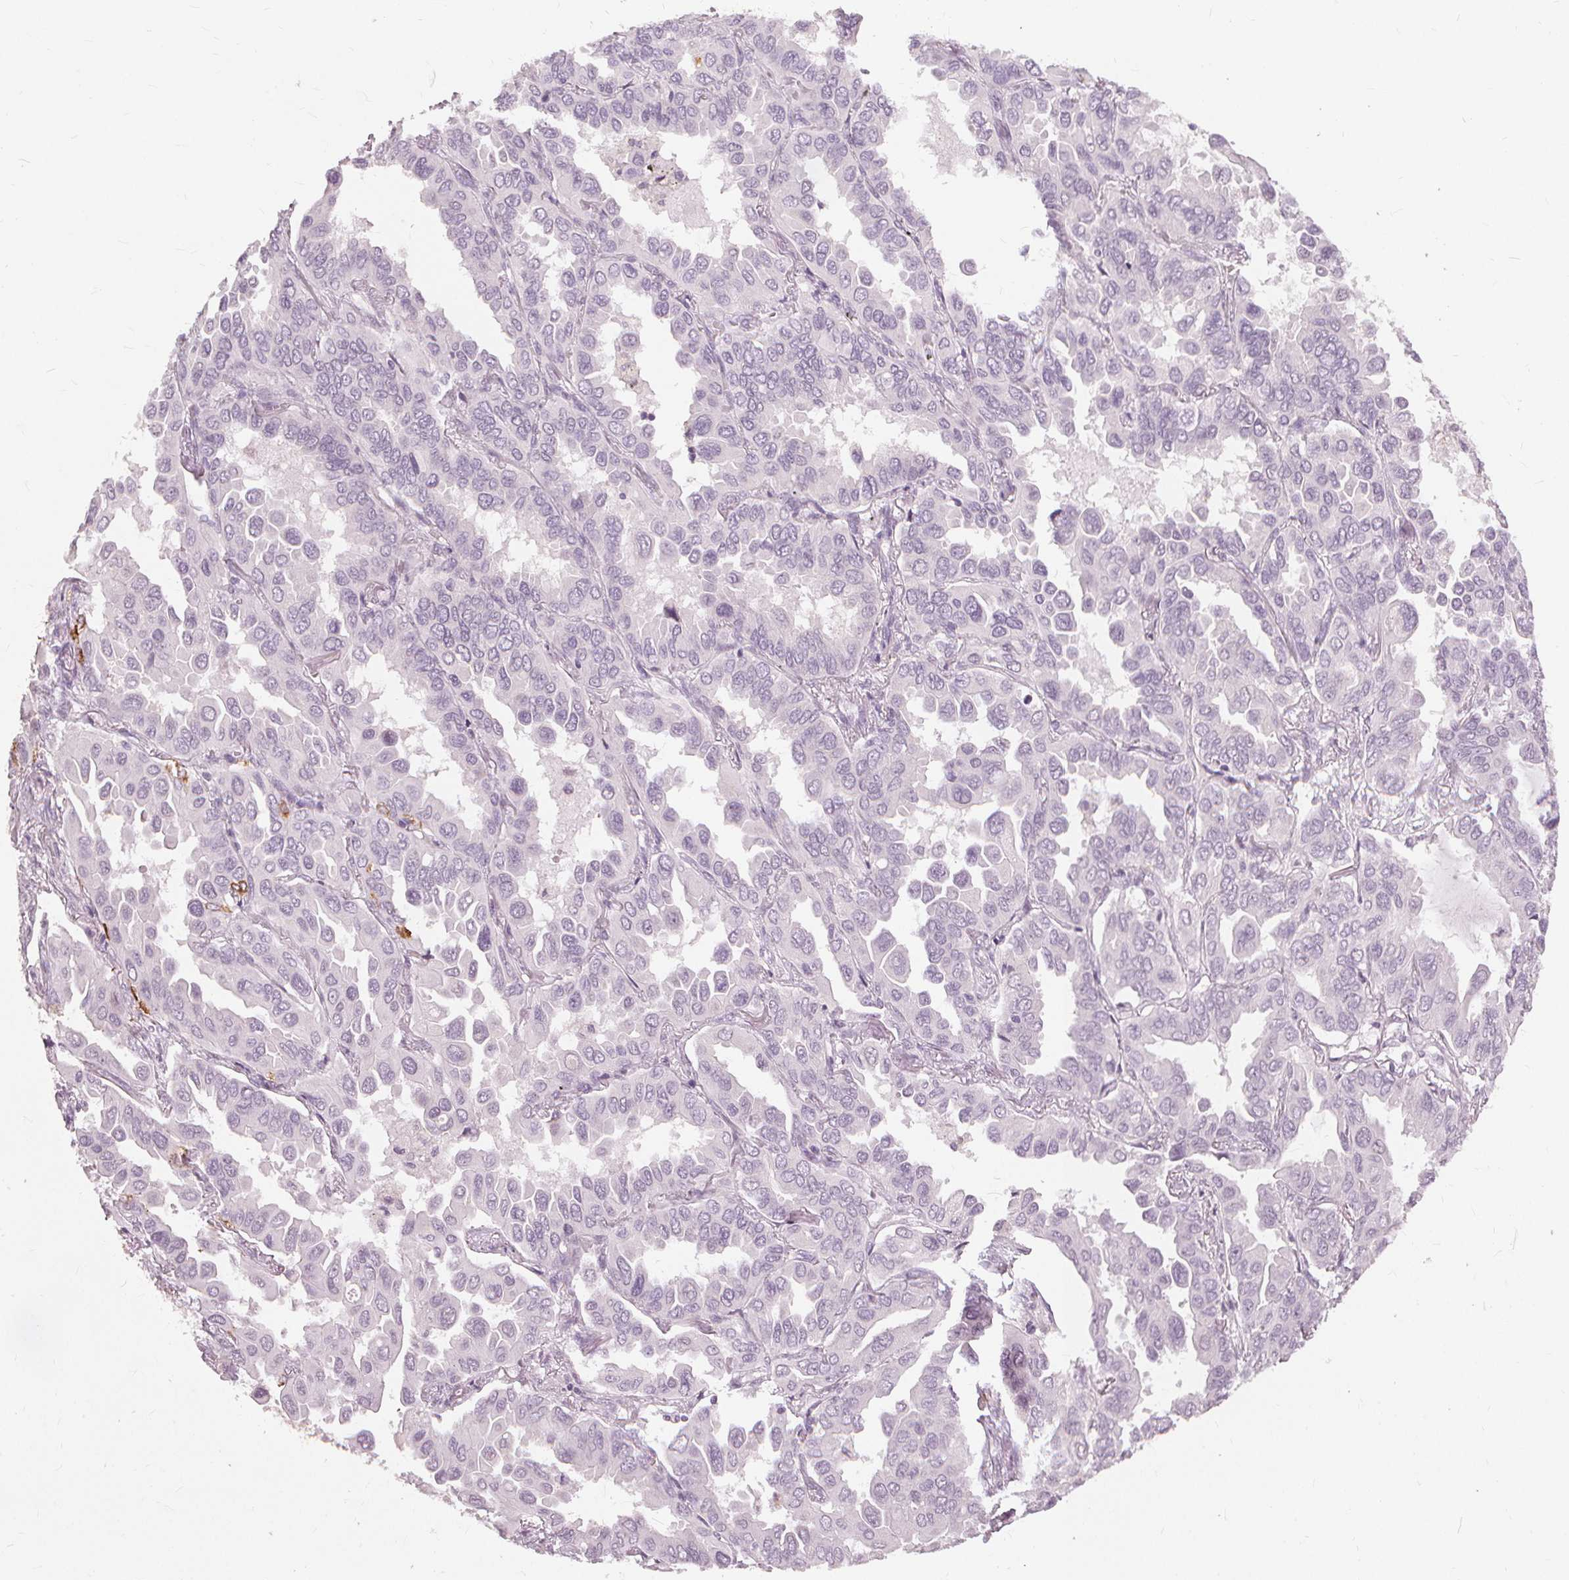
{"staining": {"intensity": "negative", "quantity": "none", "location": "none"}, "tissue": "lung cancer", "cell_type": "Tumor cells", "image_type": "cancer", "snomed": [{"axis": "morphology", "description": "Adenocarcinoma, NOS"}, {"axis": "topography", "description": "Lung"}], "caption": "There is no significant expression in tumor cells of lung cancer.", "gene": "SFTPD", "patient": {"sex": "male", "age": 64}}